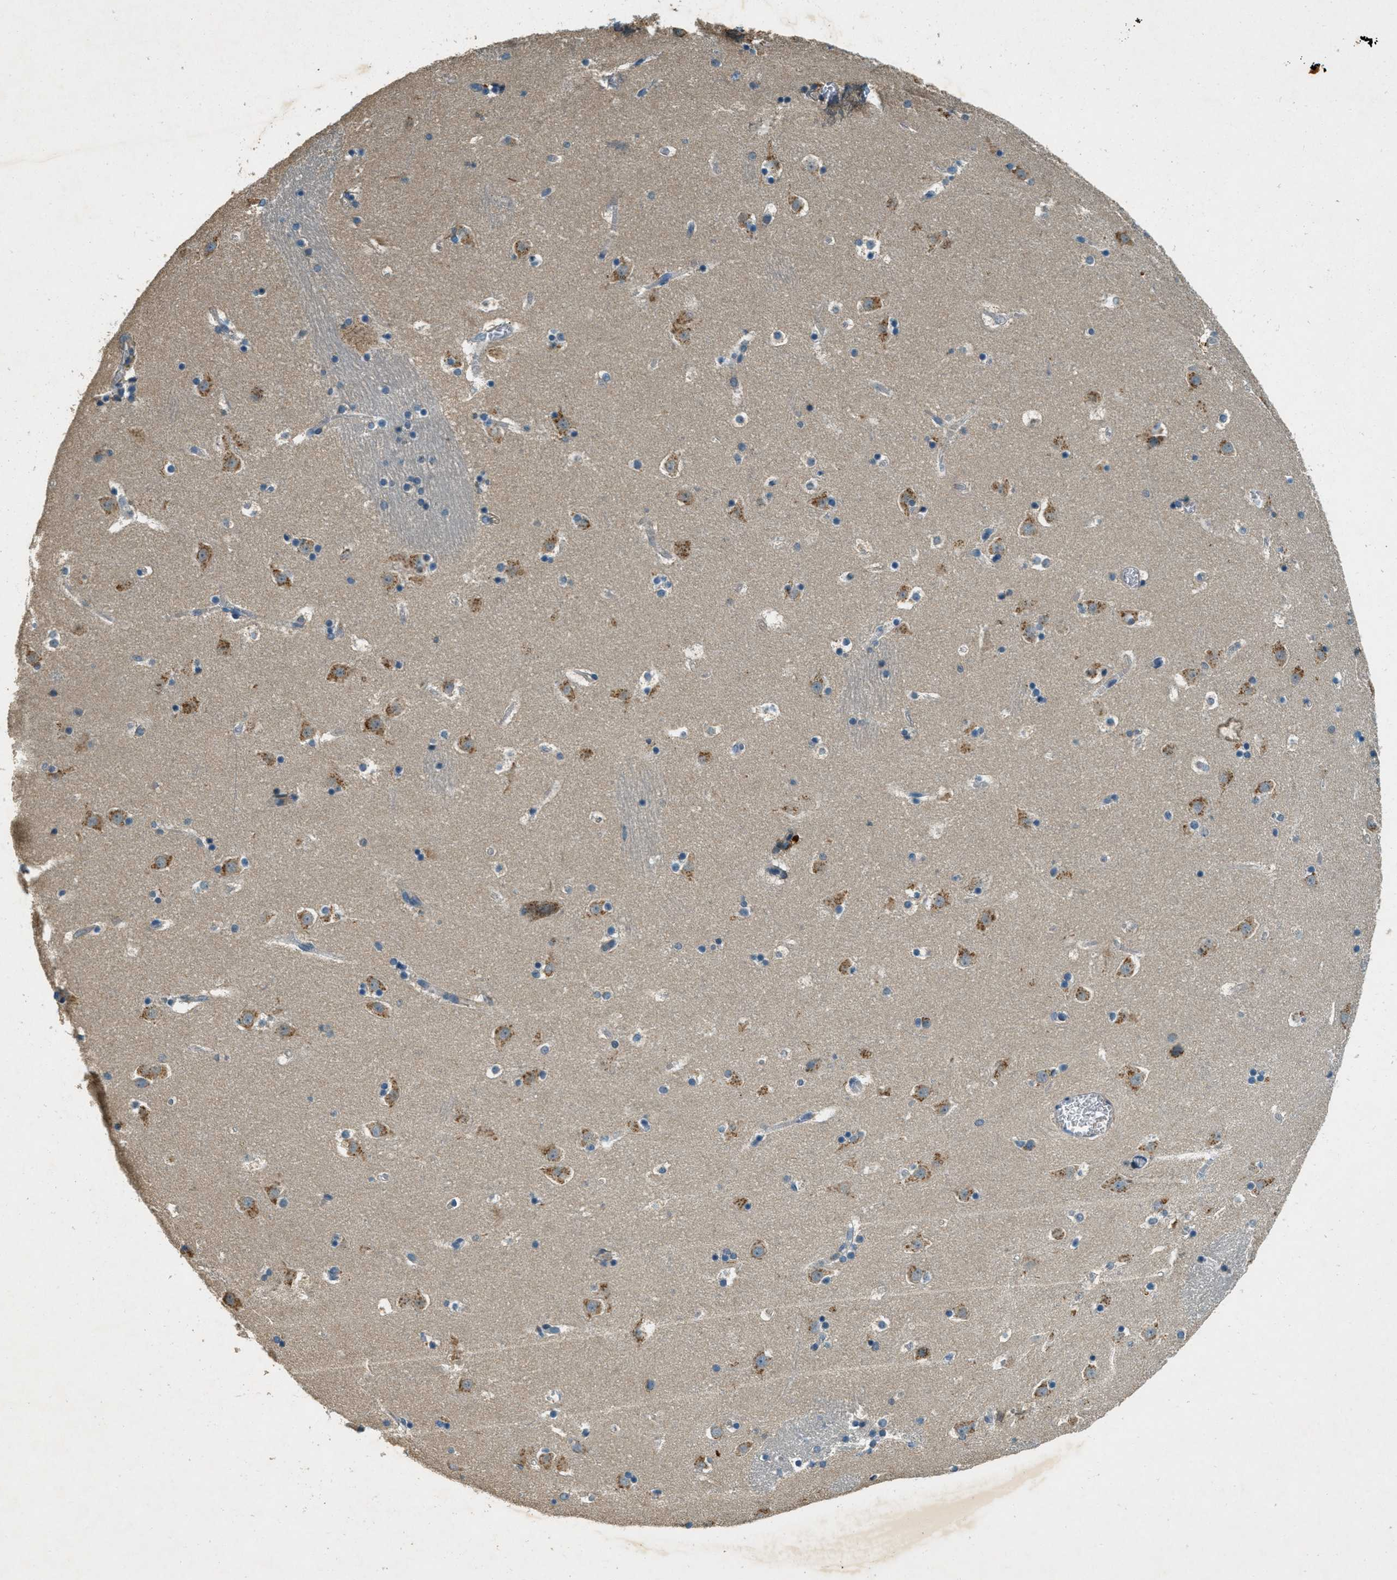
{"staining": {"intensity": "moderate", "quantity": "<25%", "location": "cytoplasmic/membranous"}, "tissue": "caudate", "cell_type": "Glial cells", "image_type": "normal", "snomed": [{"axis": "morphology", "description": "Normal tissue, NOS"}, {"axis": "topography", "description": "Lateral ventricle wall"}], "caption": "Protein expression analysis of normal human caudate reveals moderate cytoplasmic/membranous staining in about <25% of glial cells. (Brightfield microscopy of DAB IHC at high magnification).", "gene": "NUDT4B", "patient": {"sex": "male", "age": 45}}